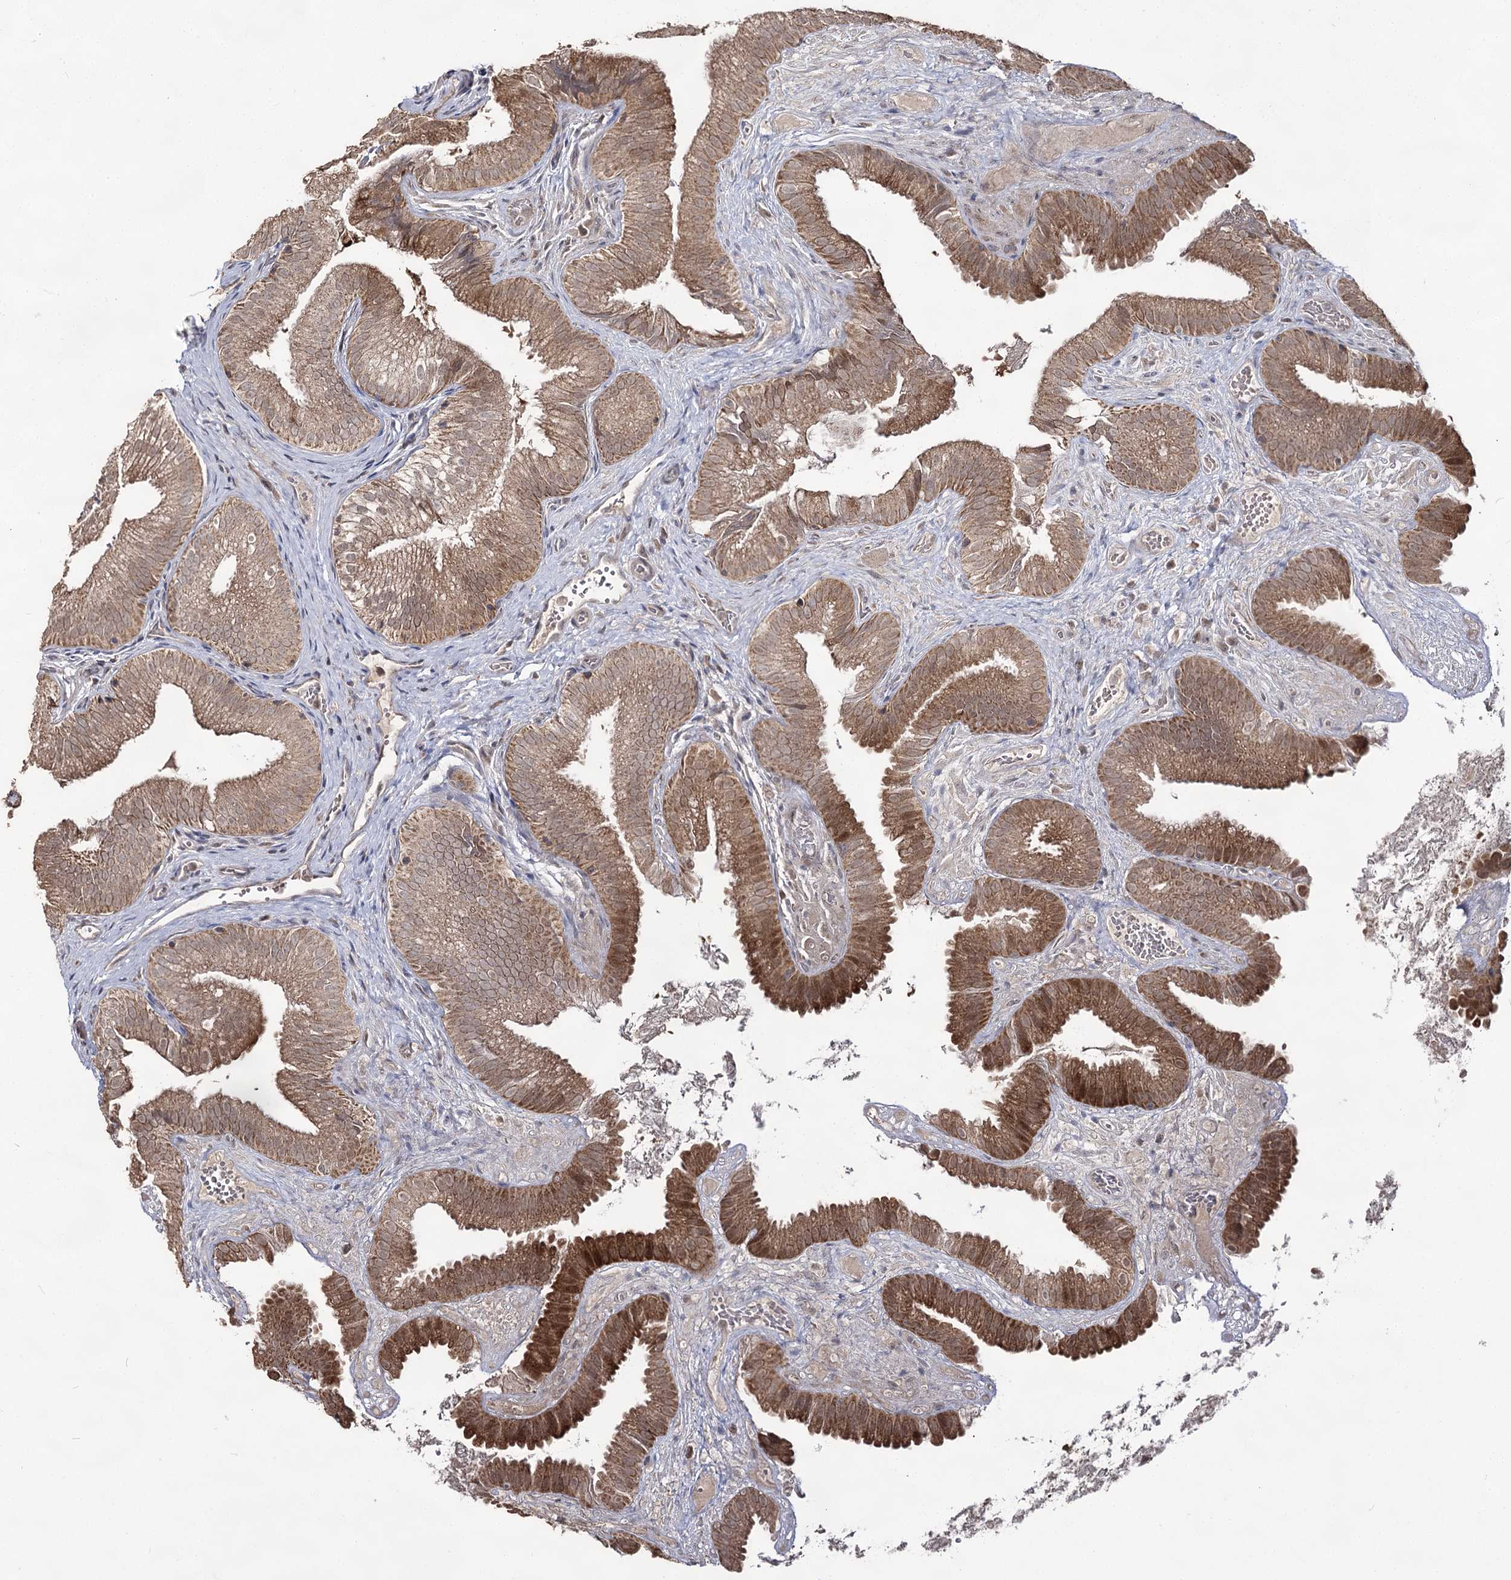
{"staining": {"intensity": "moderate", "quantity": ">75%", "location": "cytoplasmic/membranous,nuclear"}, "tissue": "gallbladder", "cell_type": "Glandular cells", "image_type": "normal", "snomed": [{"axis": "morphology", "description": "Normal tissue, NOS"}, {"axis": "topography", "description": "Gallbladder"}], "caption": "Immunohistochemistry image of unremarkable gallbladder: gallbladder stained using IHC reveals medium levels of moderate protein expression localized specifically in the cytoplasmic/membranous,nuclear of glandular cells, appearing as a cytoplasmic/membranous,nuclear brown color.", "gene": "ACTR6", "patient": {"sex": "female", "age": 30}}